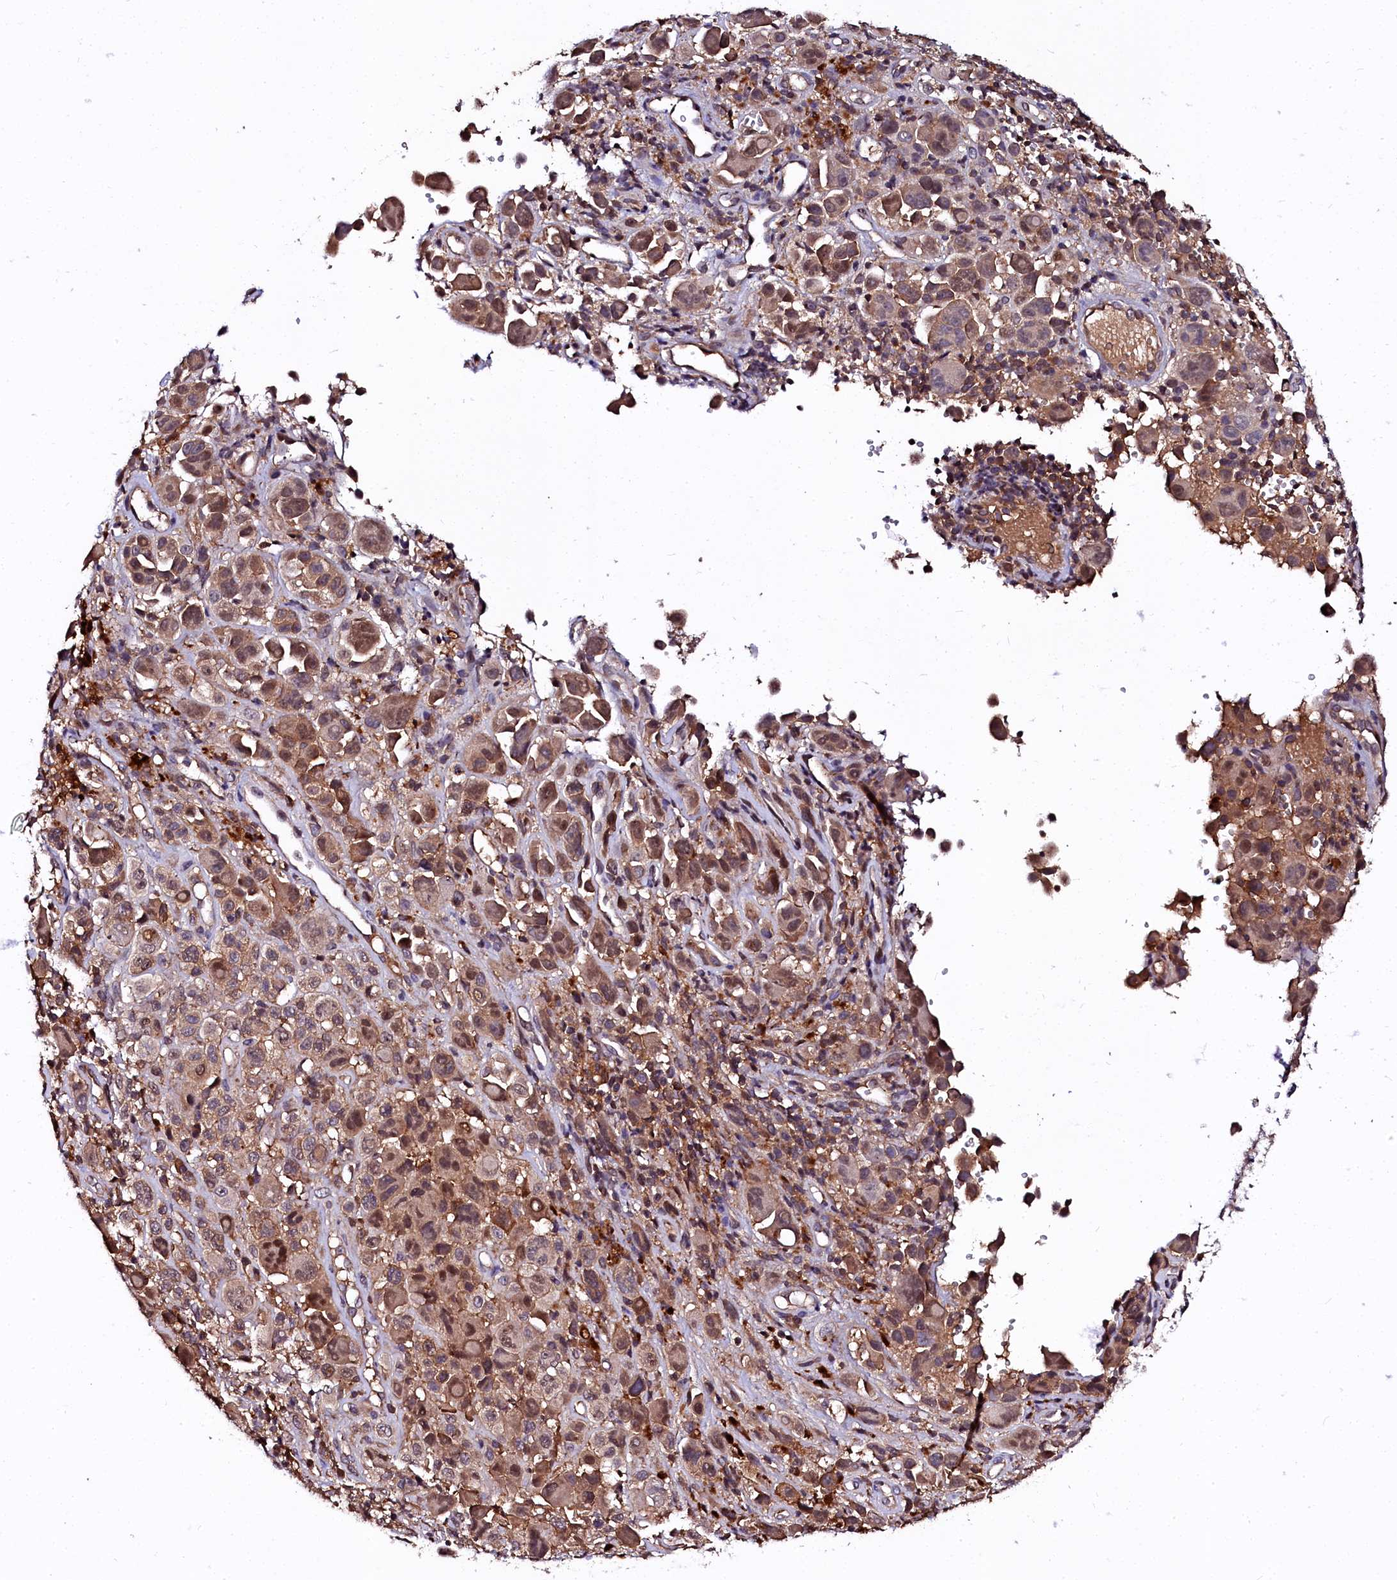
{"staining": {"intensity": "moderate", "quantity": "25%-75%", "location": "cytoplasmic/membranous"}, "tissue": "melanoma", "cell_type": "Tumor cells", "image_type": "cancer", "snomed": [{"axis": "morphology", "description": "Malignant melanoma, NOS"}, {"axis": "topography", "description": "Skin of trunk"}], "caption": "Immunohistochemistry image of malignant melanoma stained for a protein (brown), which displays medium levels of moderate cytoplasmic/membranous staining in approximately 25%-75% of tumor cells.", "gene": "N4BP1", "patient": {"sex": "male", "age": 71}}